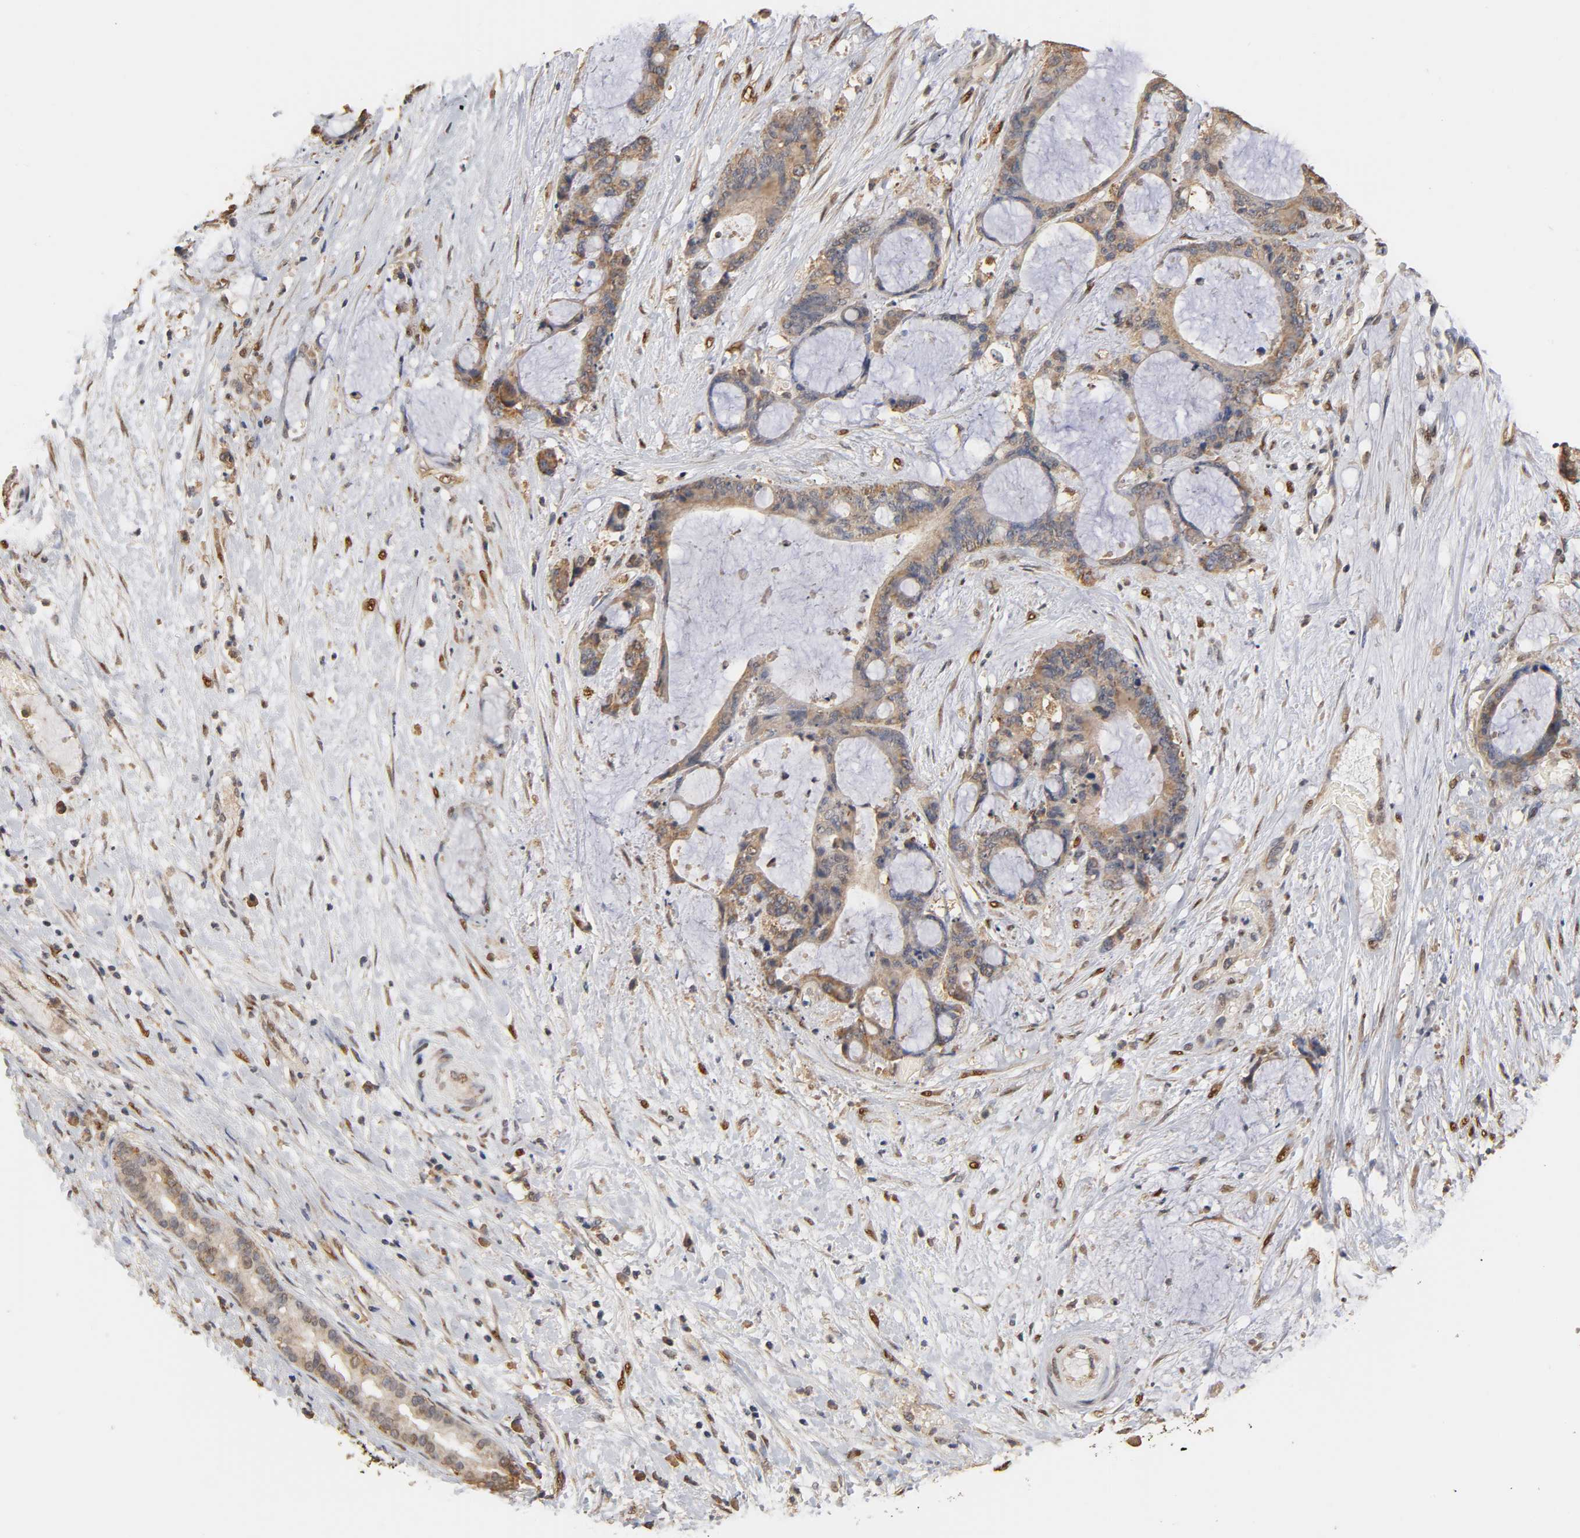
{"staining": {"intensity": "weak", "quantity": ">75%", "location": "cytoplasmic/membranous"}, "tissue": "liver cancer", "cell_type": "Tumor cells", "image_type": "cancer", "snomed": [{"axis": "morphology", "description": "Cholangiocarcinoma"}, {"axis": "topography", "description": "Liver"}], "caption": "Immunohistochemical staining of human cholangiocarcinoma (liver) shows low levels of weak cytoplasmic/membranous staining in about >75% of tumor cells. The protein of interest is shown in brown color, while the nuclei are stained blue.", "gene": "PKN1", "patient": {"sex": "female", "age": 73}}